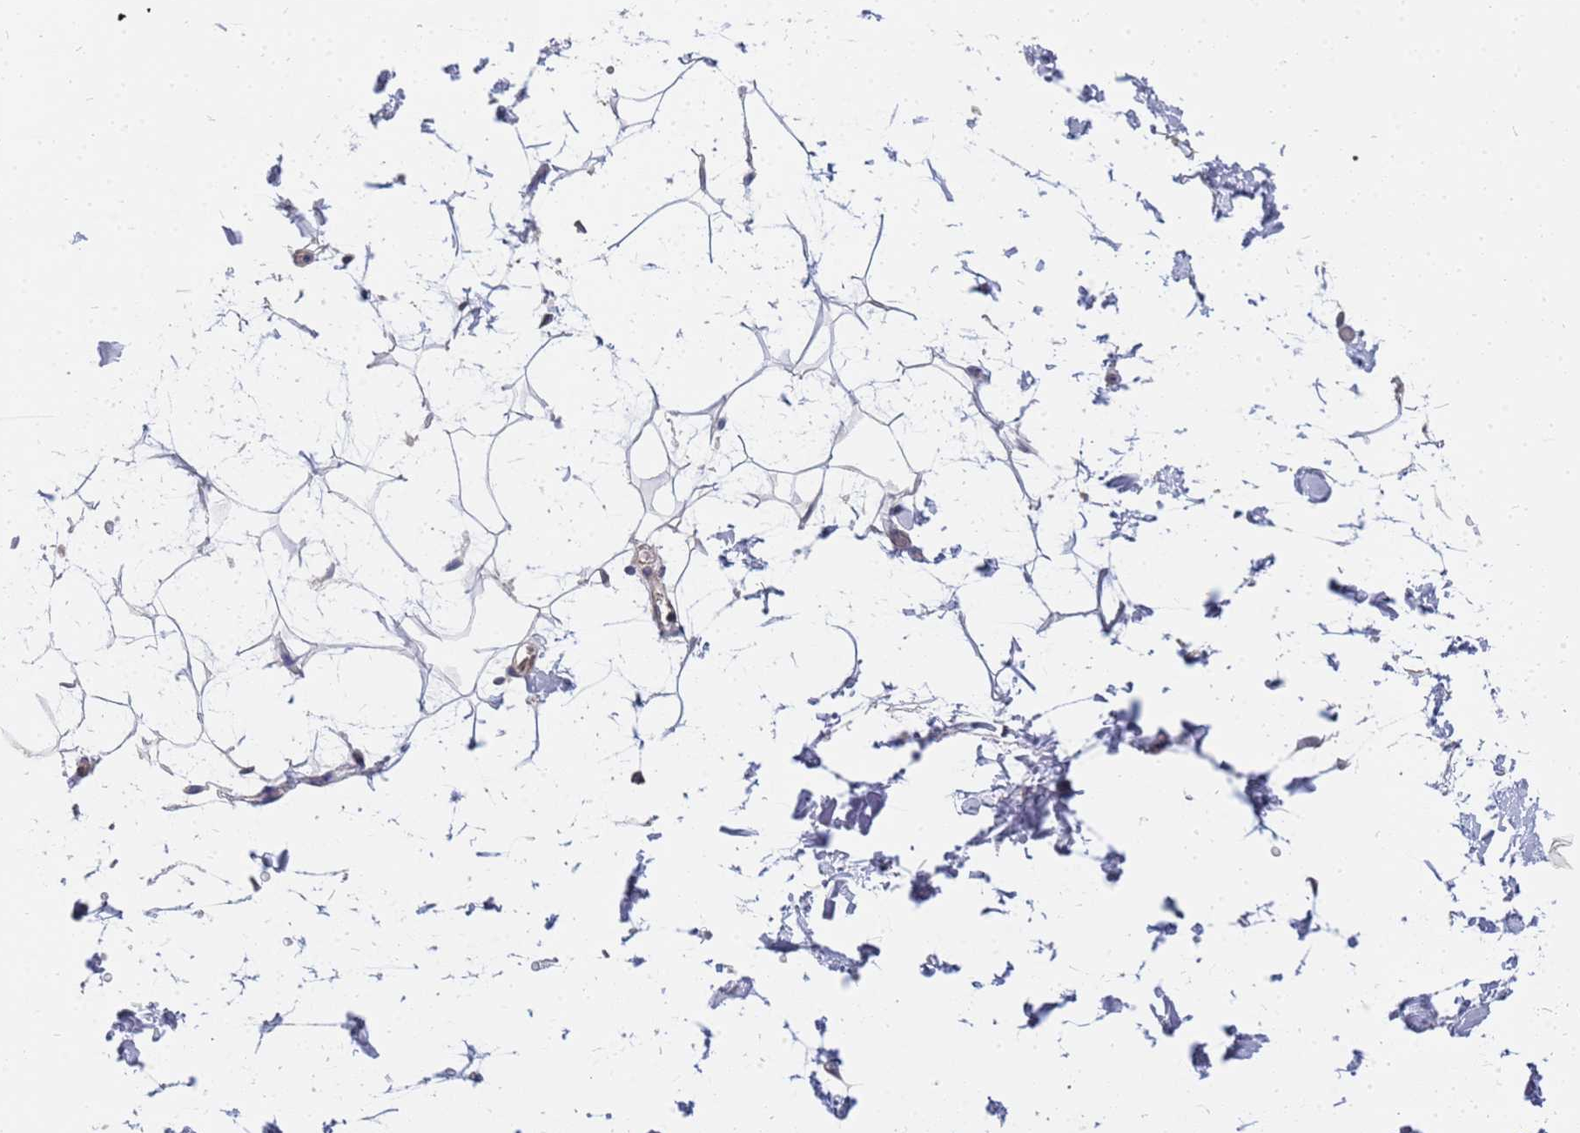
{"staining": {"intensity": "negative", "quantity": "none", "location": "none"}, "tissue": "adipose tissue", "cell_type": "Adipocytes", "image_type": "normal", "snomed": [{"axis": "morphology", "description": "Normal tissue, NOS"}, {"axis": "topography", "description": "Soft tissue"}], "caption": "Protein analysis of unremarkable adipose tissue demonstrates no significant expression in adipocytes.", "gene": "FAM166B", "patient": {"sex": "male", "age": 72}}